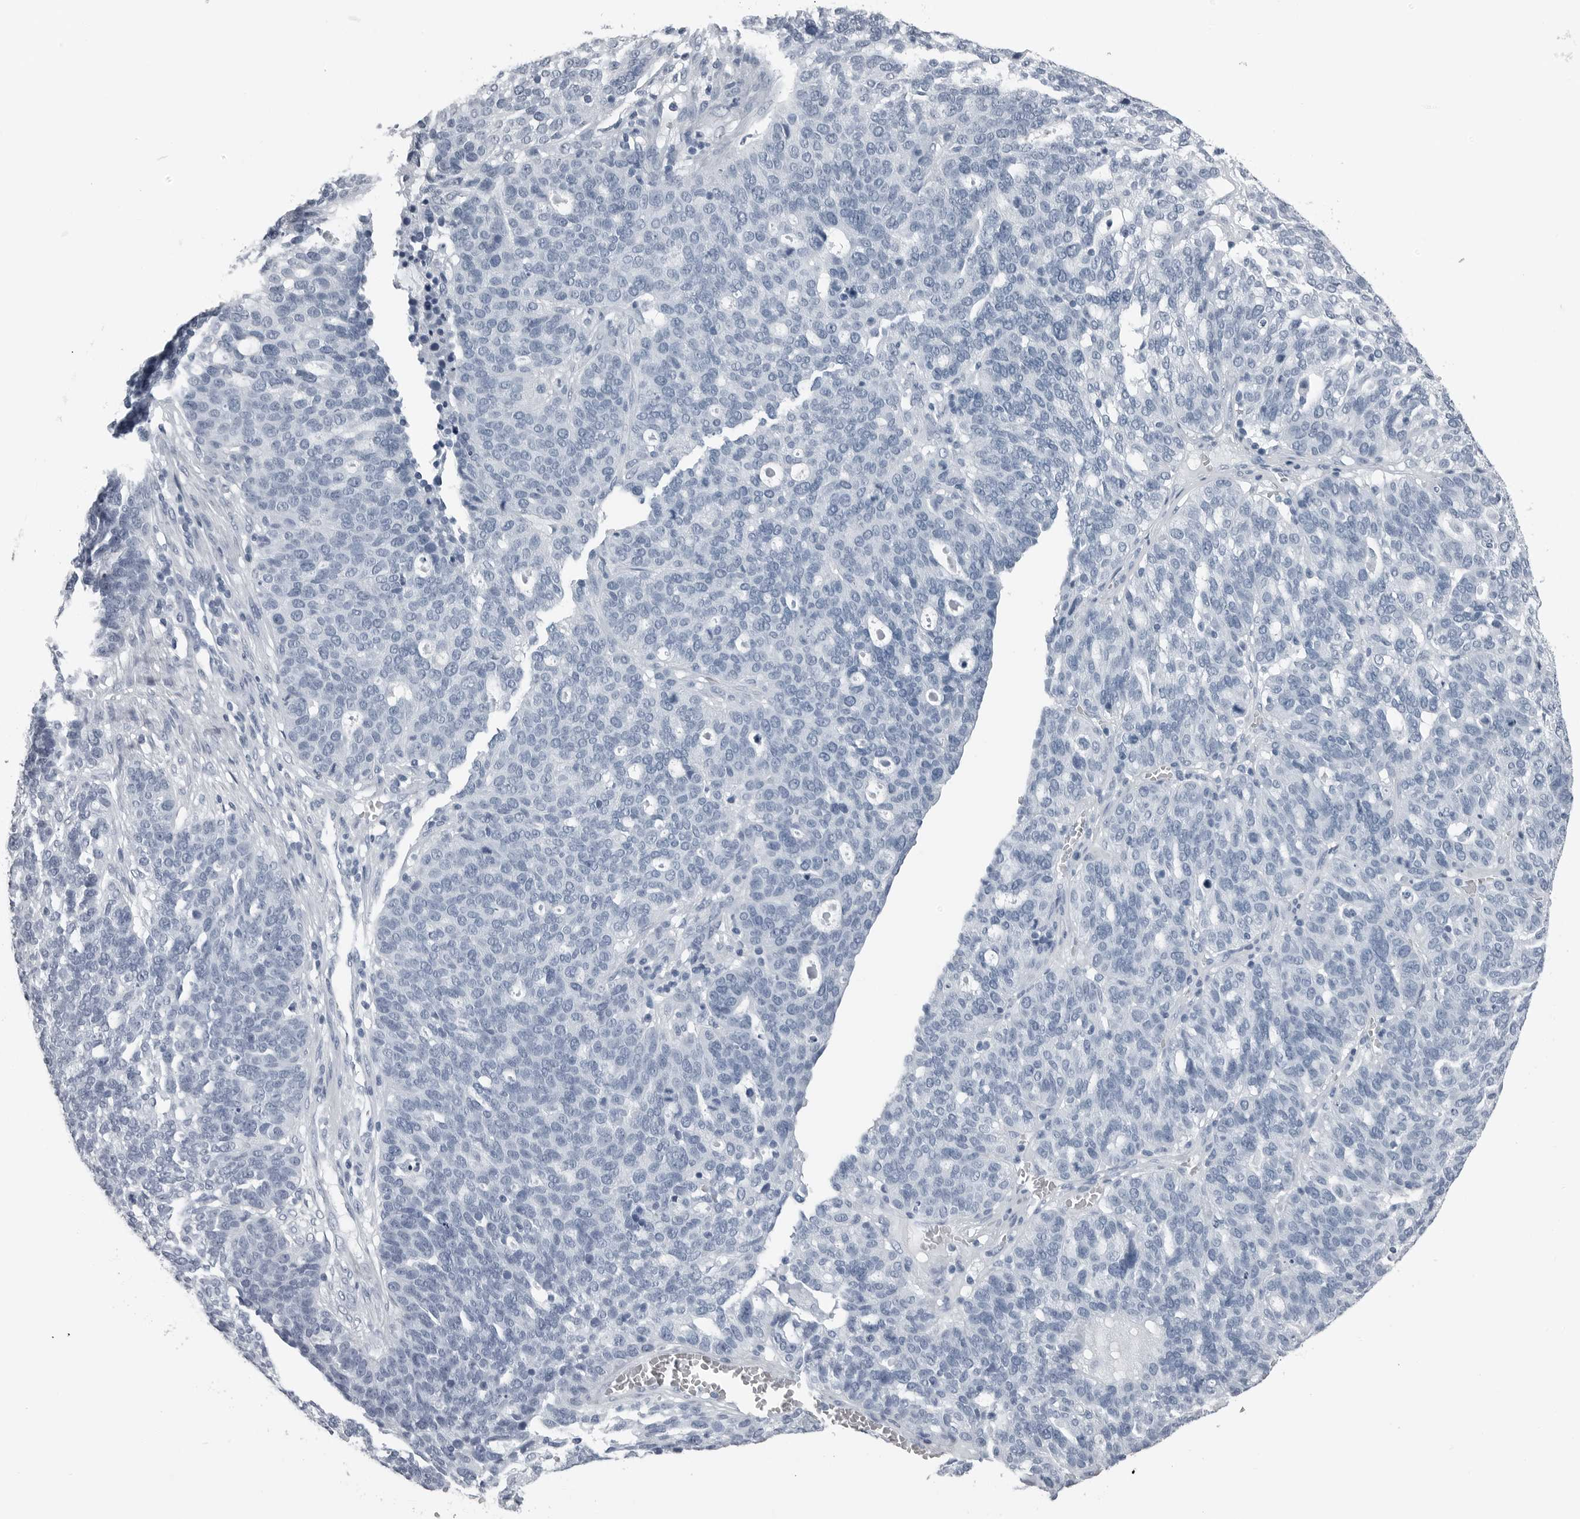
{"staining": {"intensity": "negative", "quantity": "none", "location": "none"}, "tissue": "ovarian cancer", "cell_type": "Tumor cells", "image_type": "cancer", "snomed": [{"axis": "morphology", "description": "Cystadenocarcinoma, serous, NOS"}, {"axis": "topography", "description": "Ovary"}], "caption": "Immunohistochemistry of human ovarian serous cystadenocarcinoma reveals no staining in tumor cells.", "gene": "SPINK1", "patient": {"sex": "female", "age": 59}}